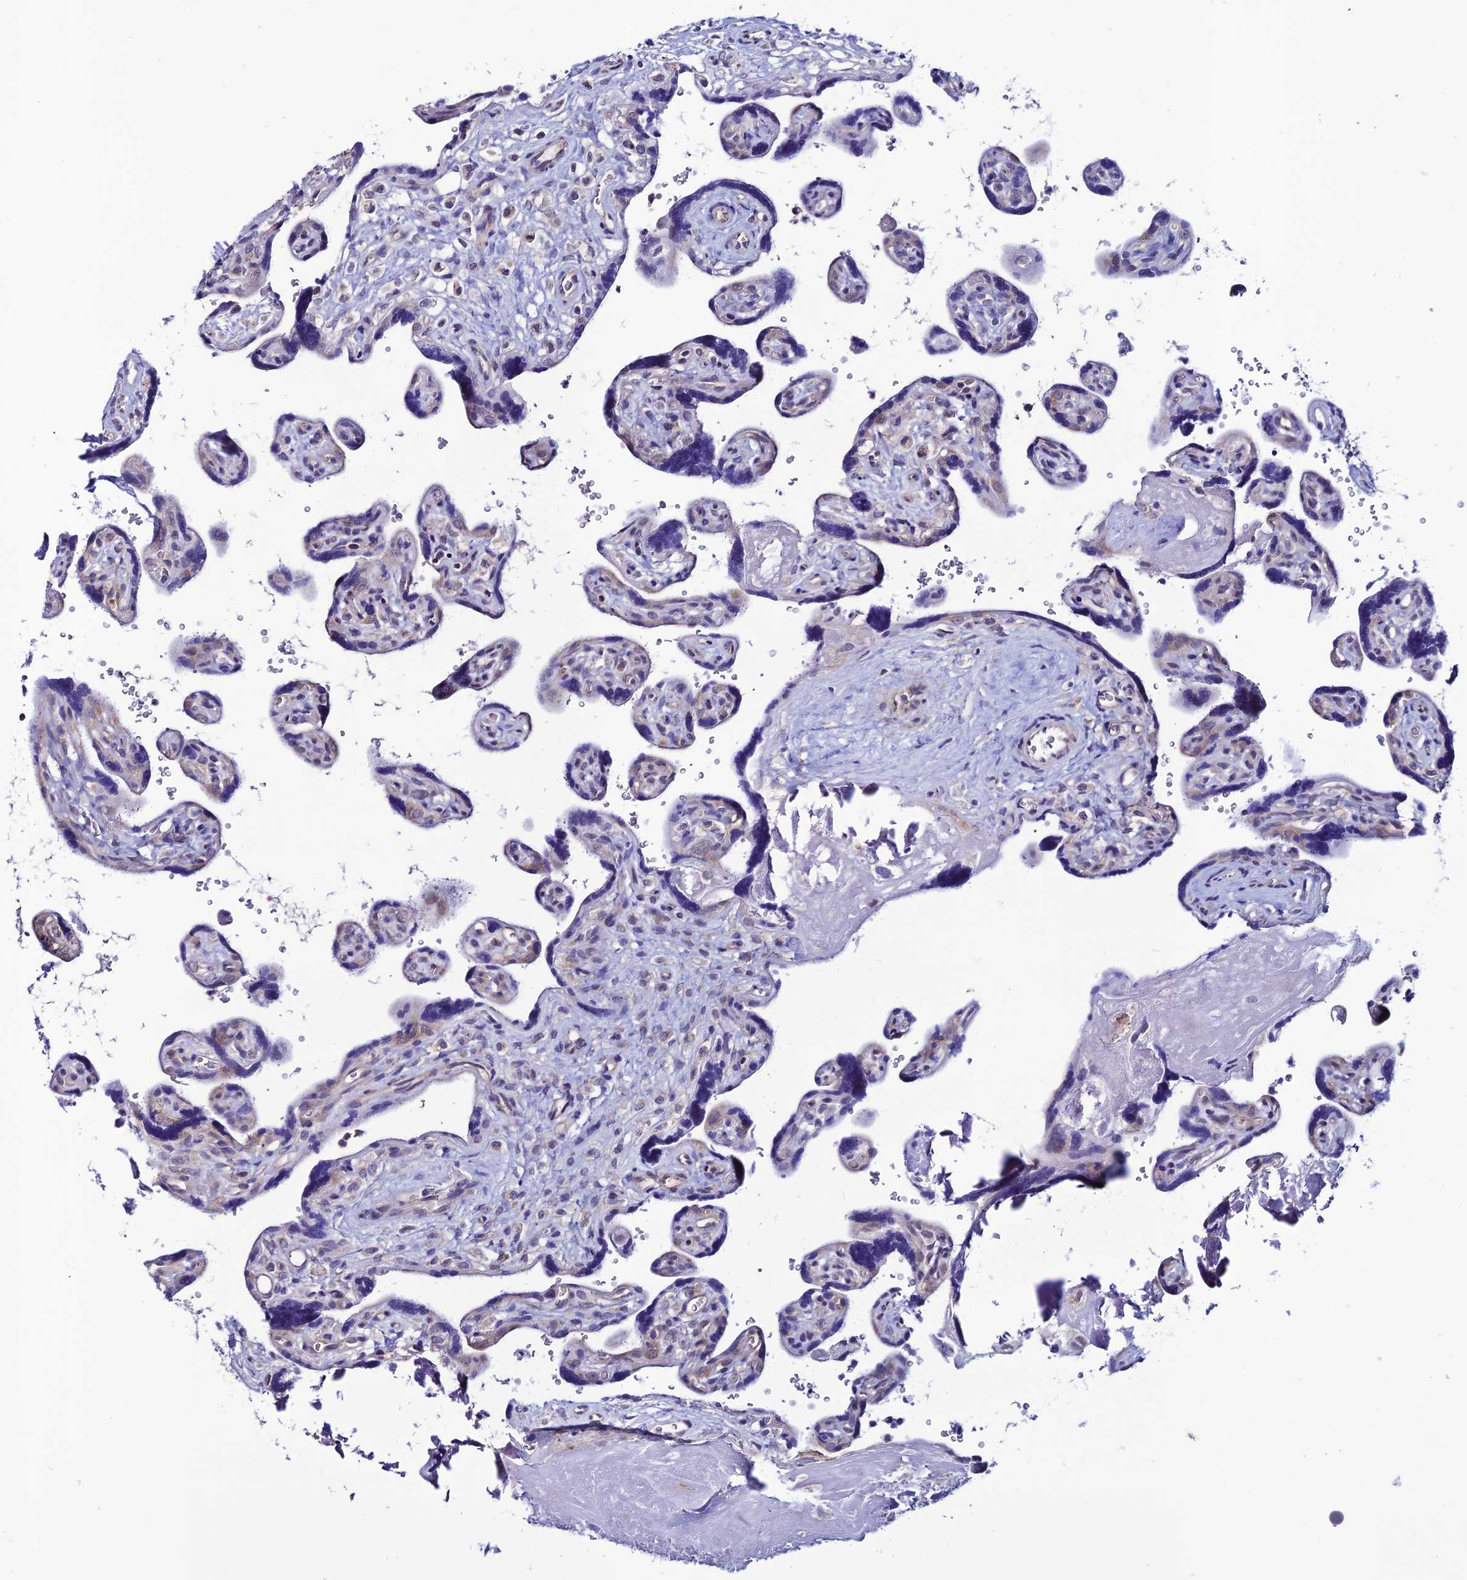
{"staining": {"intensity": "weak", "quantity": ">75%", "location": "cytoplasmic/membranous,nuclear"}, "tissue": "placenta", "cell_type": "Decidual cells", "image_type": "normal", "snomed": [{"axis": "morphology", "description": "Normal tissue, NOS"}, {"axis": "topography", "description": "Placenta"}], "caption": "Approximately >75% of decidual cells in normal placenta show weak cytoplasmic/membranous,nuclear protein positivity as visualized by brown immunohistochemical staining.", "gene": "FZD8", "patient": {"sex": "female", "age": 39}}